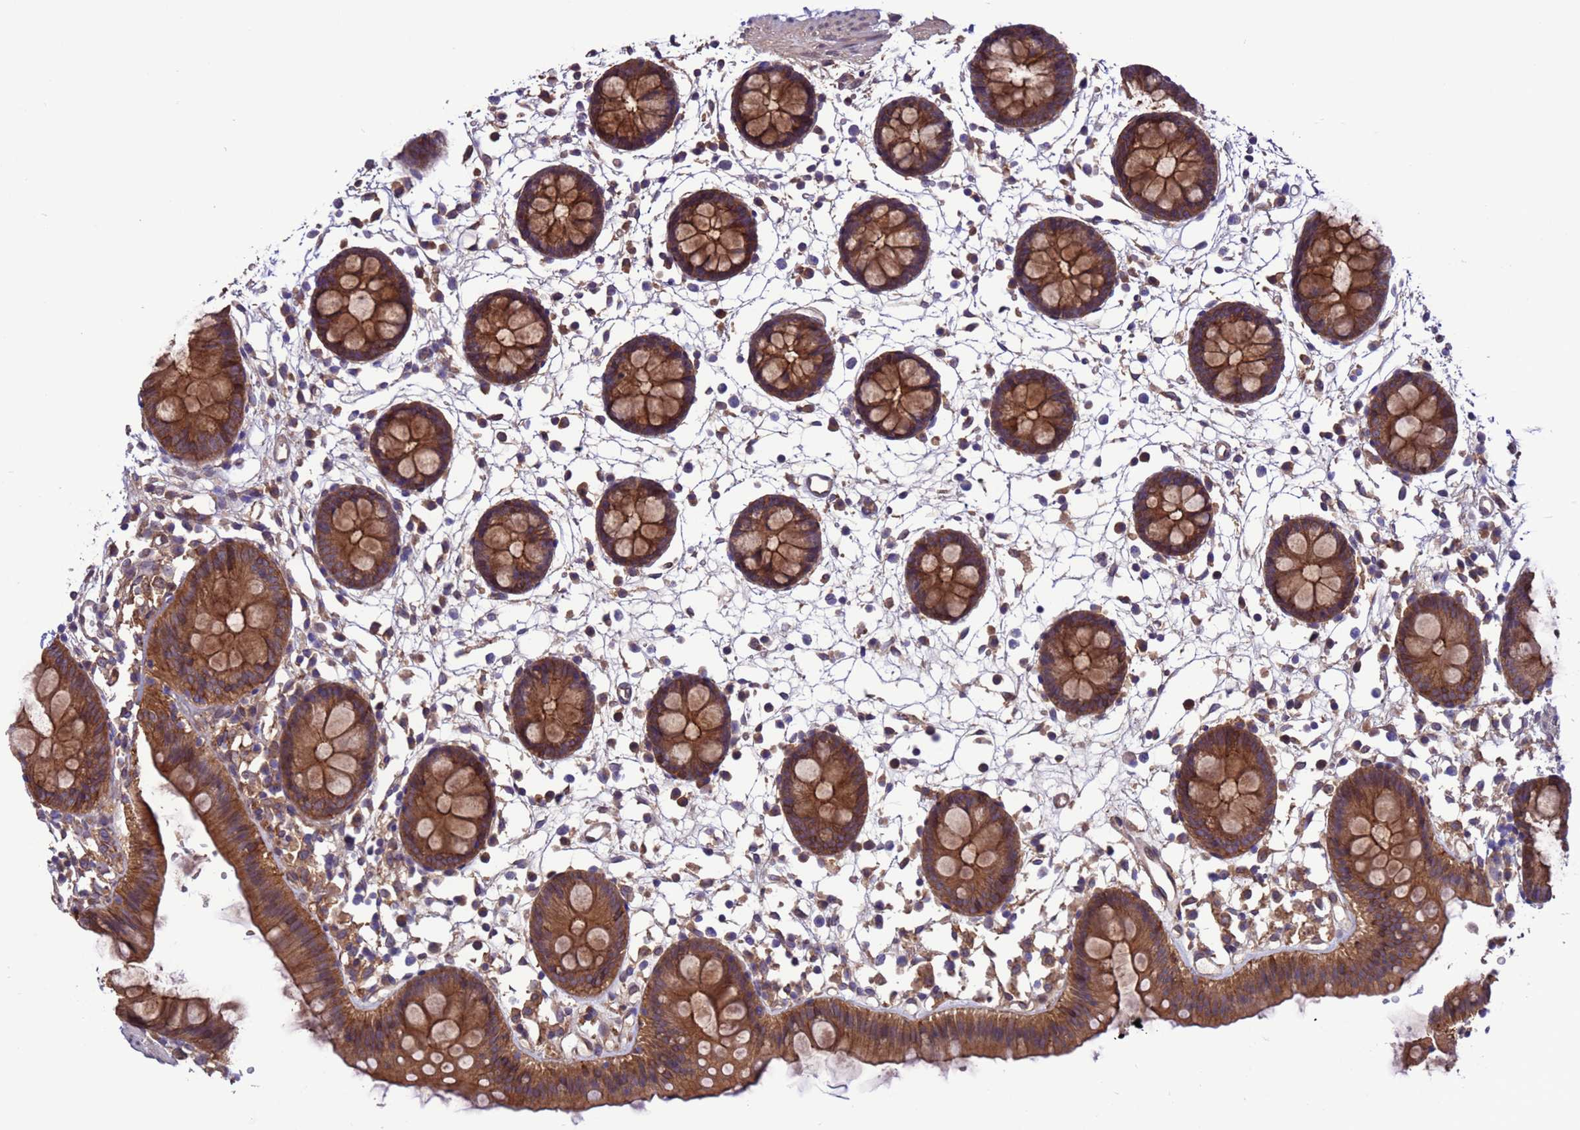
{"staining": {"intensity": "moderate", "quantity": ">75%", "location": "cytoplasmic/membranous"}, "tissue": "colon", "cell_type": "Endothelial cells", "image_type": "normal", "snomed": [{"axis": "morphology", "description": "Normal tissue, NOS"}, {"axis": "topography", "description": "Colon"}], "caption": "Immunohistochemistry (IHC) of benign human colon reveals medium levels of moderate cytoplasmic/membranous positivity in approximately >75% of endothelial cells. The staining was performed using DAB (3,3'-diaminobenzidine) to visualize the protein expression in brown, while the nuclei were stained in blue with hematoxylin (Magnification: 20x).", "gene": "ARHGAP12", "patient": {"sex": "male", "age": 56}}